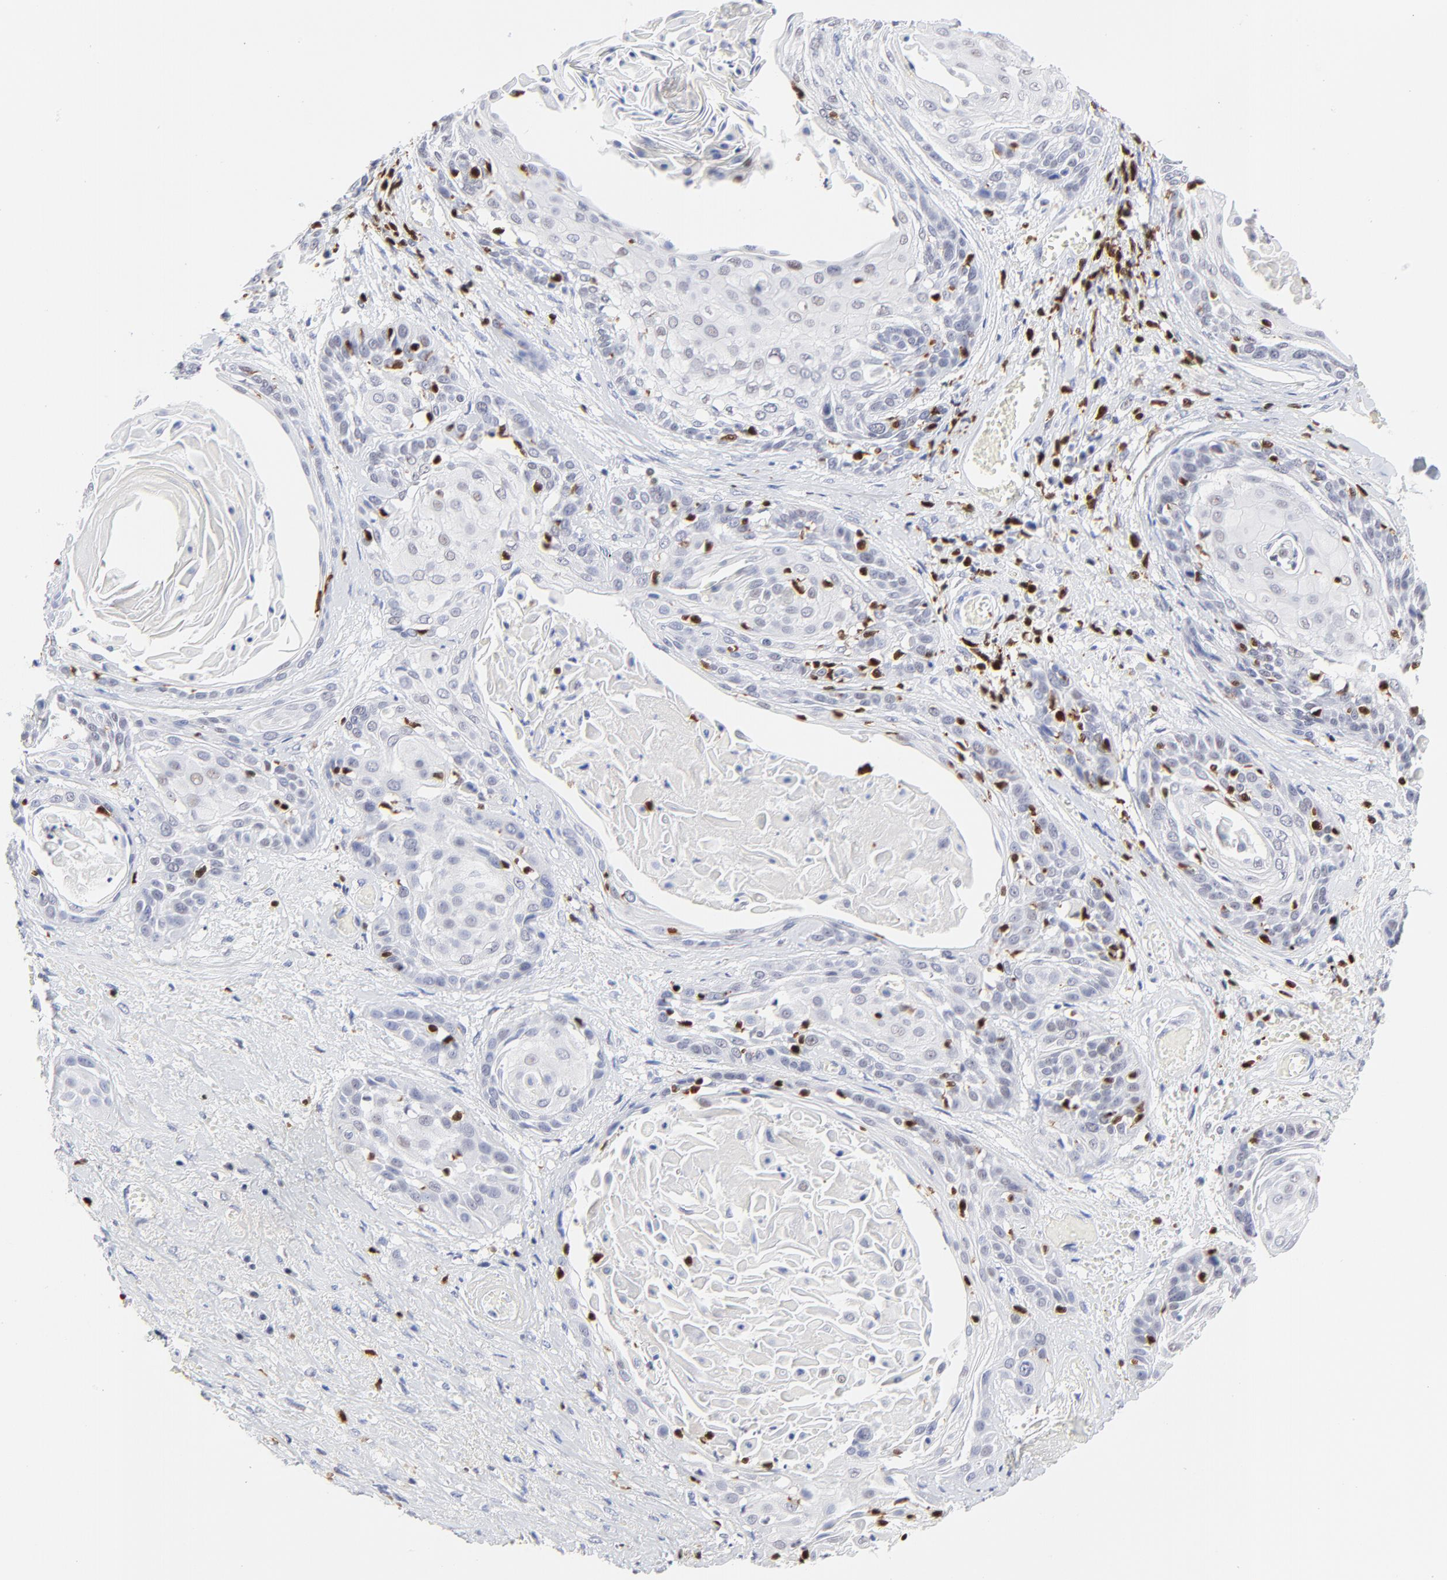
{"staining": {"intensity": "negative", "quantity": "none", "location": "none"}, "tissue": "cervical cancer", "cell_type": "Tumor cells", "image_type": "cancer", "snomed": [{"axis": "morphology", "description": "Squamous cell carcinoma, NOS"}, {"axis": "topography", "description": "Cervix"}], "caption": "This micrograph is of squamous cell carcinoma (cervical) stained with immunohistochemistry (IHC) to label a protein in brown with the nuclei are counter-stained blue. There is no staining in tumor cells.", "gene": "ZAP70", "patient": {"sex": "female", "age": 57}}